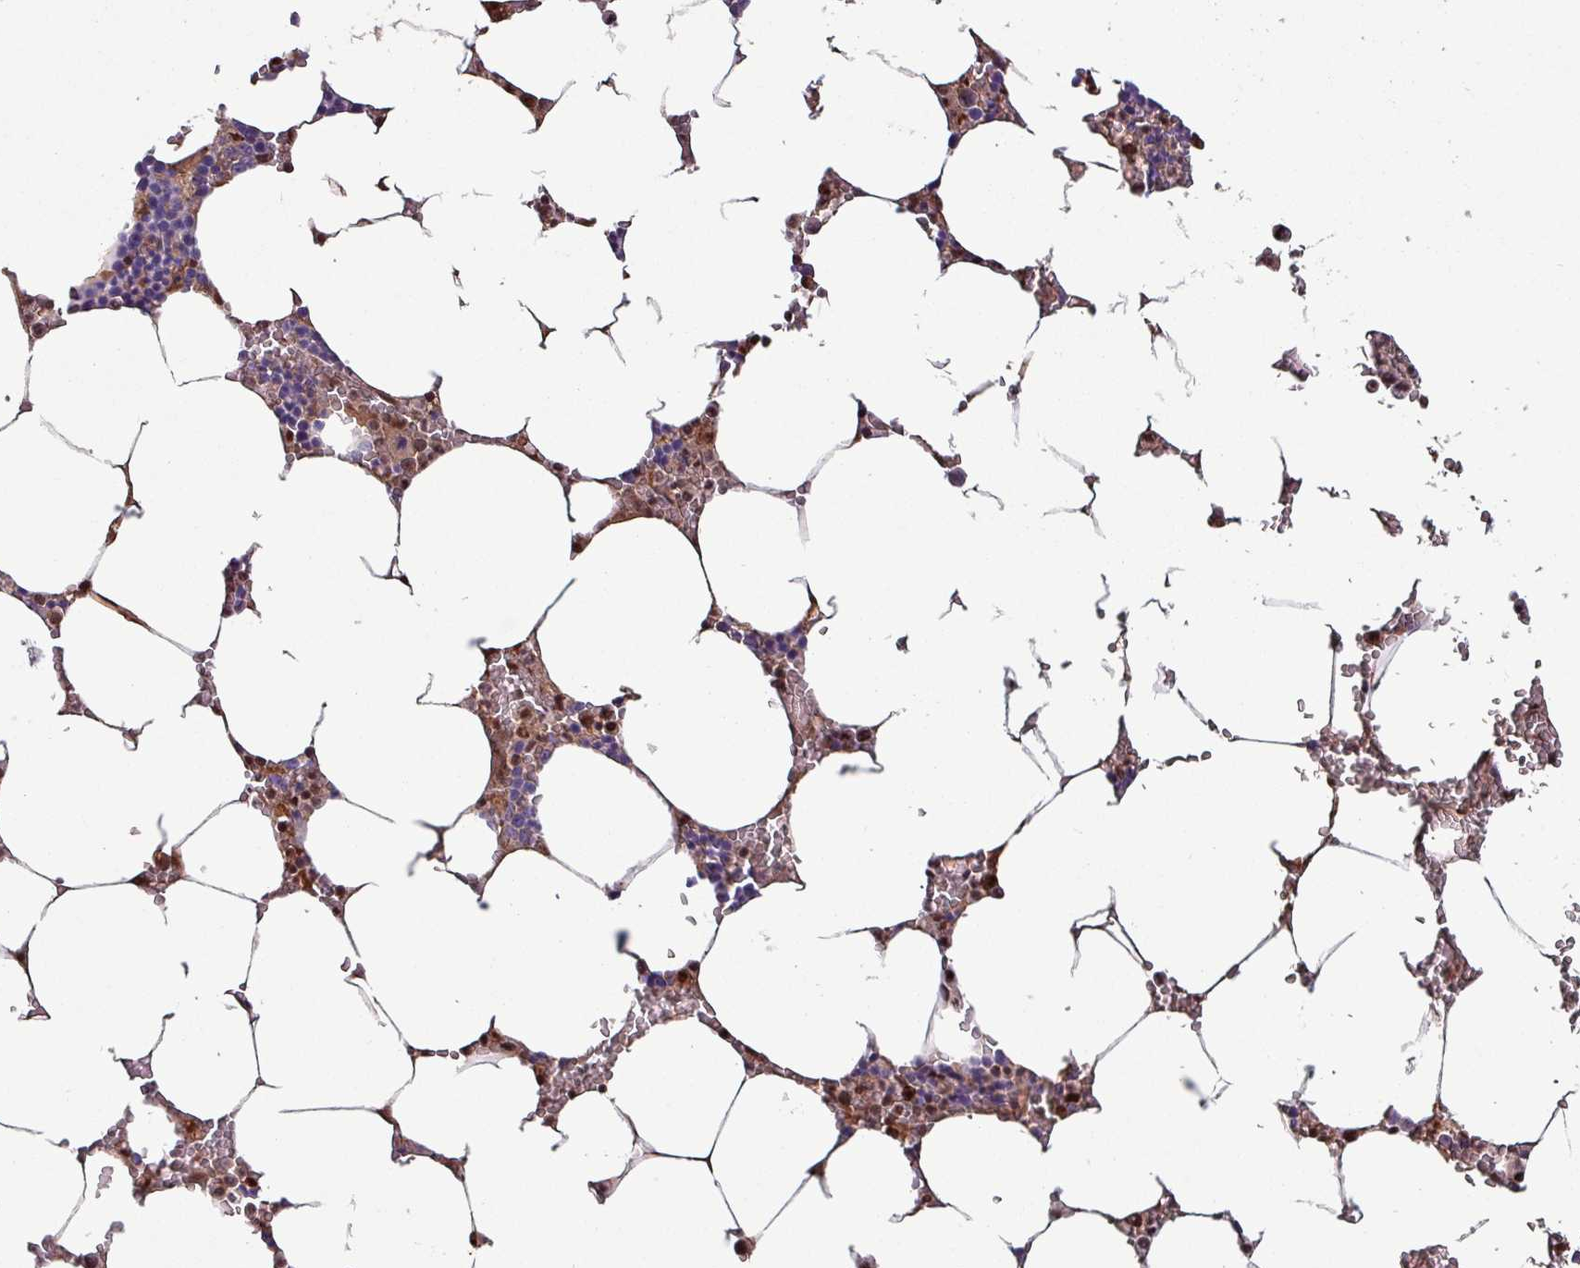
{"staining": {"intensity": "moderate", "quantity": "25%-75%", "location": "cytoplasmic/membranous,nuclear"}, "tissue": "bone marrow", "cell_type": "Hematopoietic cells", "image_type": "normal", "snomed": [{"axis": "morphology", "description": "Normal tissue, NOS"}, {"axis": "topography", "description": "Bone marrow"}], "caption": "Immunohistochemical staining of normal human bone marrow demonstrates medium levels of moderate cytoplasmic/membranous,nuclear positivity in about 25%-75% of hematopoietic cells. The staining is performed using DAB (3,3'-diaminobenzidine) brown chromogen to label protein expression. The nuclei are counter-stained blue using hematoxylin.", "gene": "PSMB8", "patient": {"sex": "male", "age": 70}}